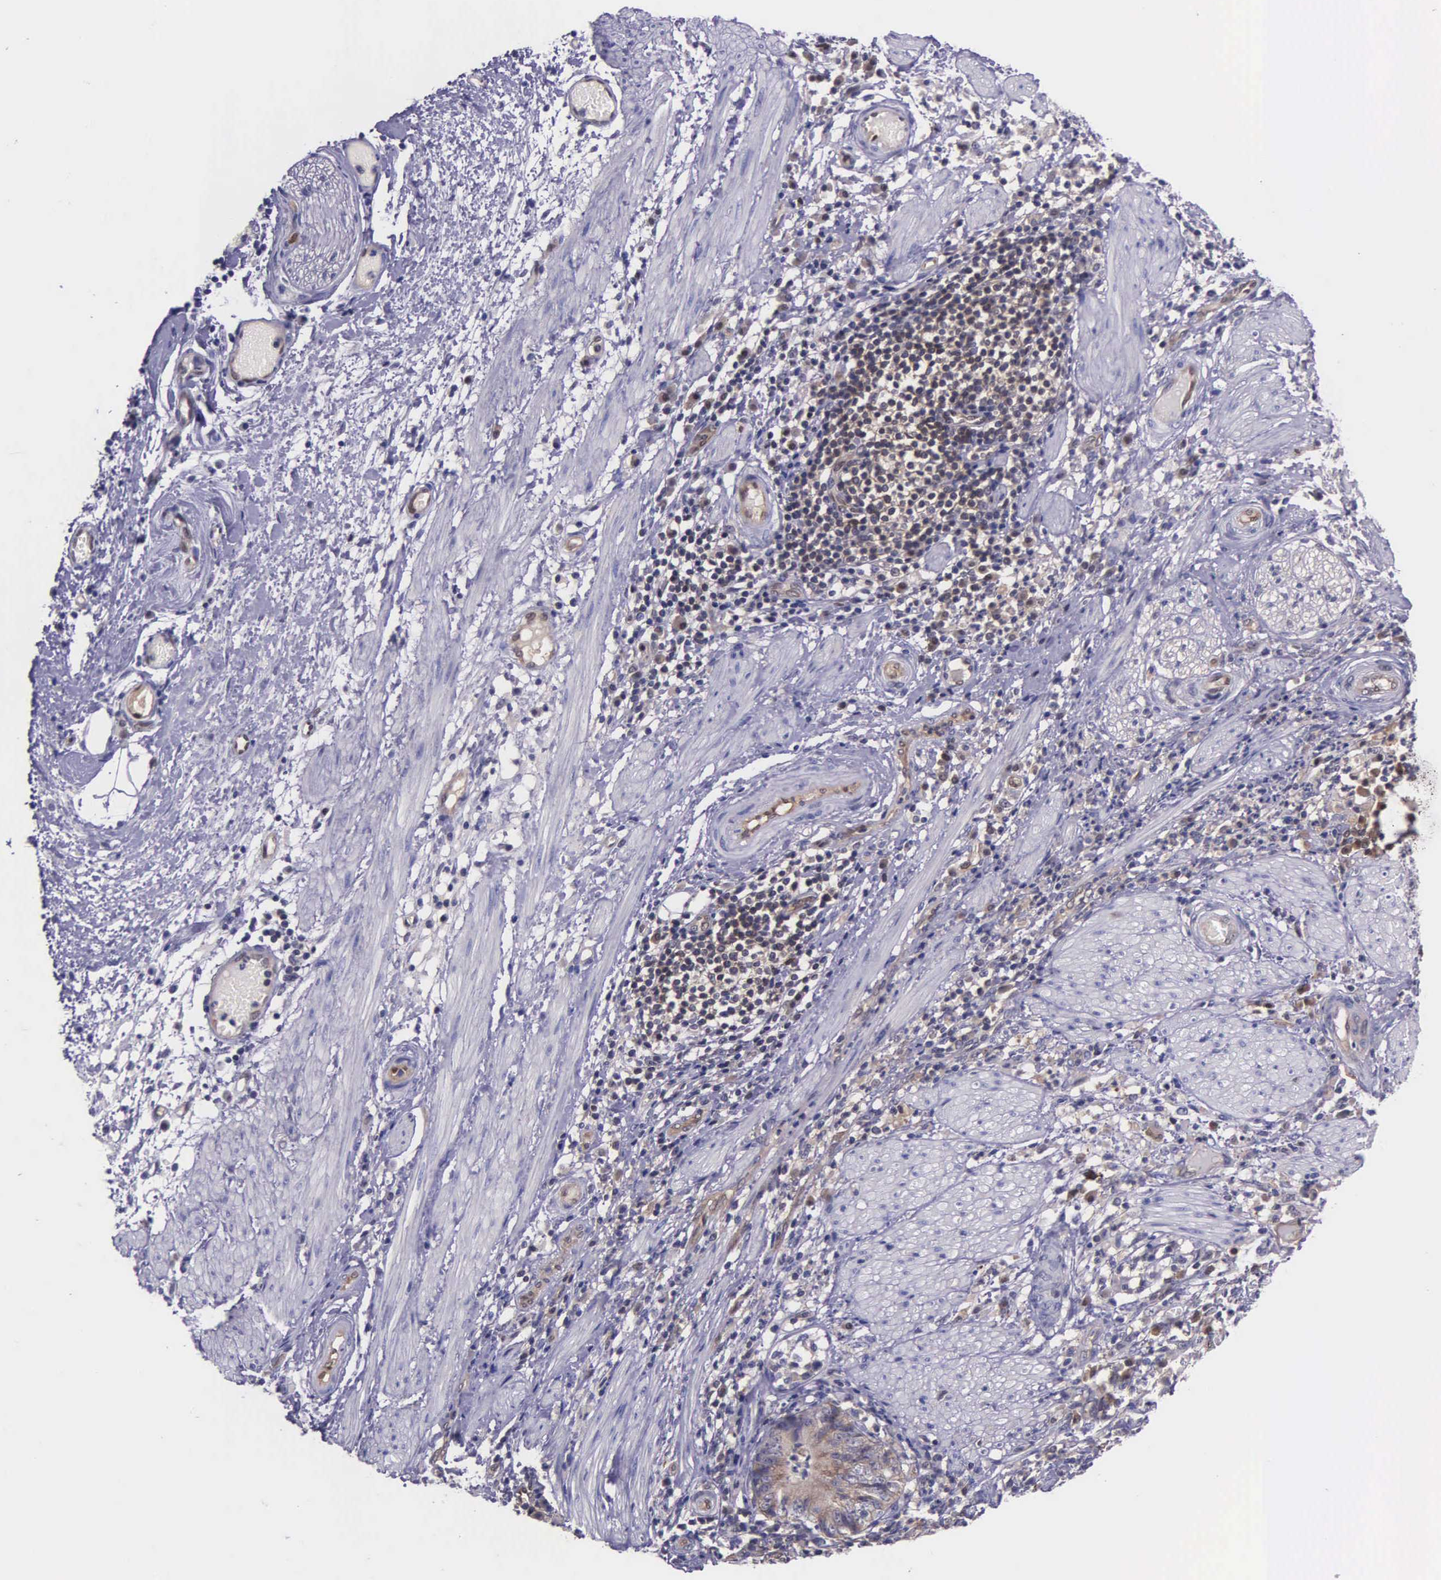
{"staining": {"intensity": "moderate", "quantity": ">75%", "location": "cytoplasmic/membranous"}, "tissue": "stomach cancer", "cell_type": "Tumor cells", "image_type": "cancer", "snomed": [{"axis": "morphology", "description": "Adenocarcinoma, NOS"}, {"axis": "topography", "description": "Stomach, lower"}], "caption": "High-power microscopy captured an IHC histopathology image of stomach cancer, revealing moderate cytoplasmic/membranous positivity in about >75% of tumor cells.", "gene": "GMPR2", "patient": {"sex": "female", "age": 86}}